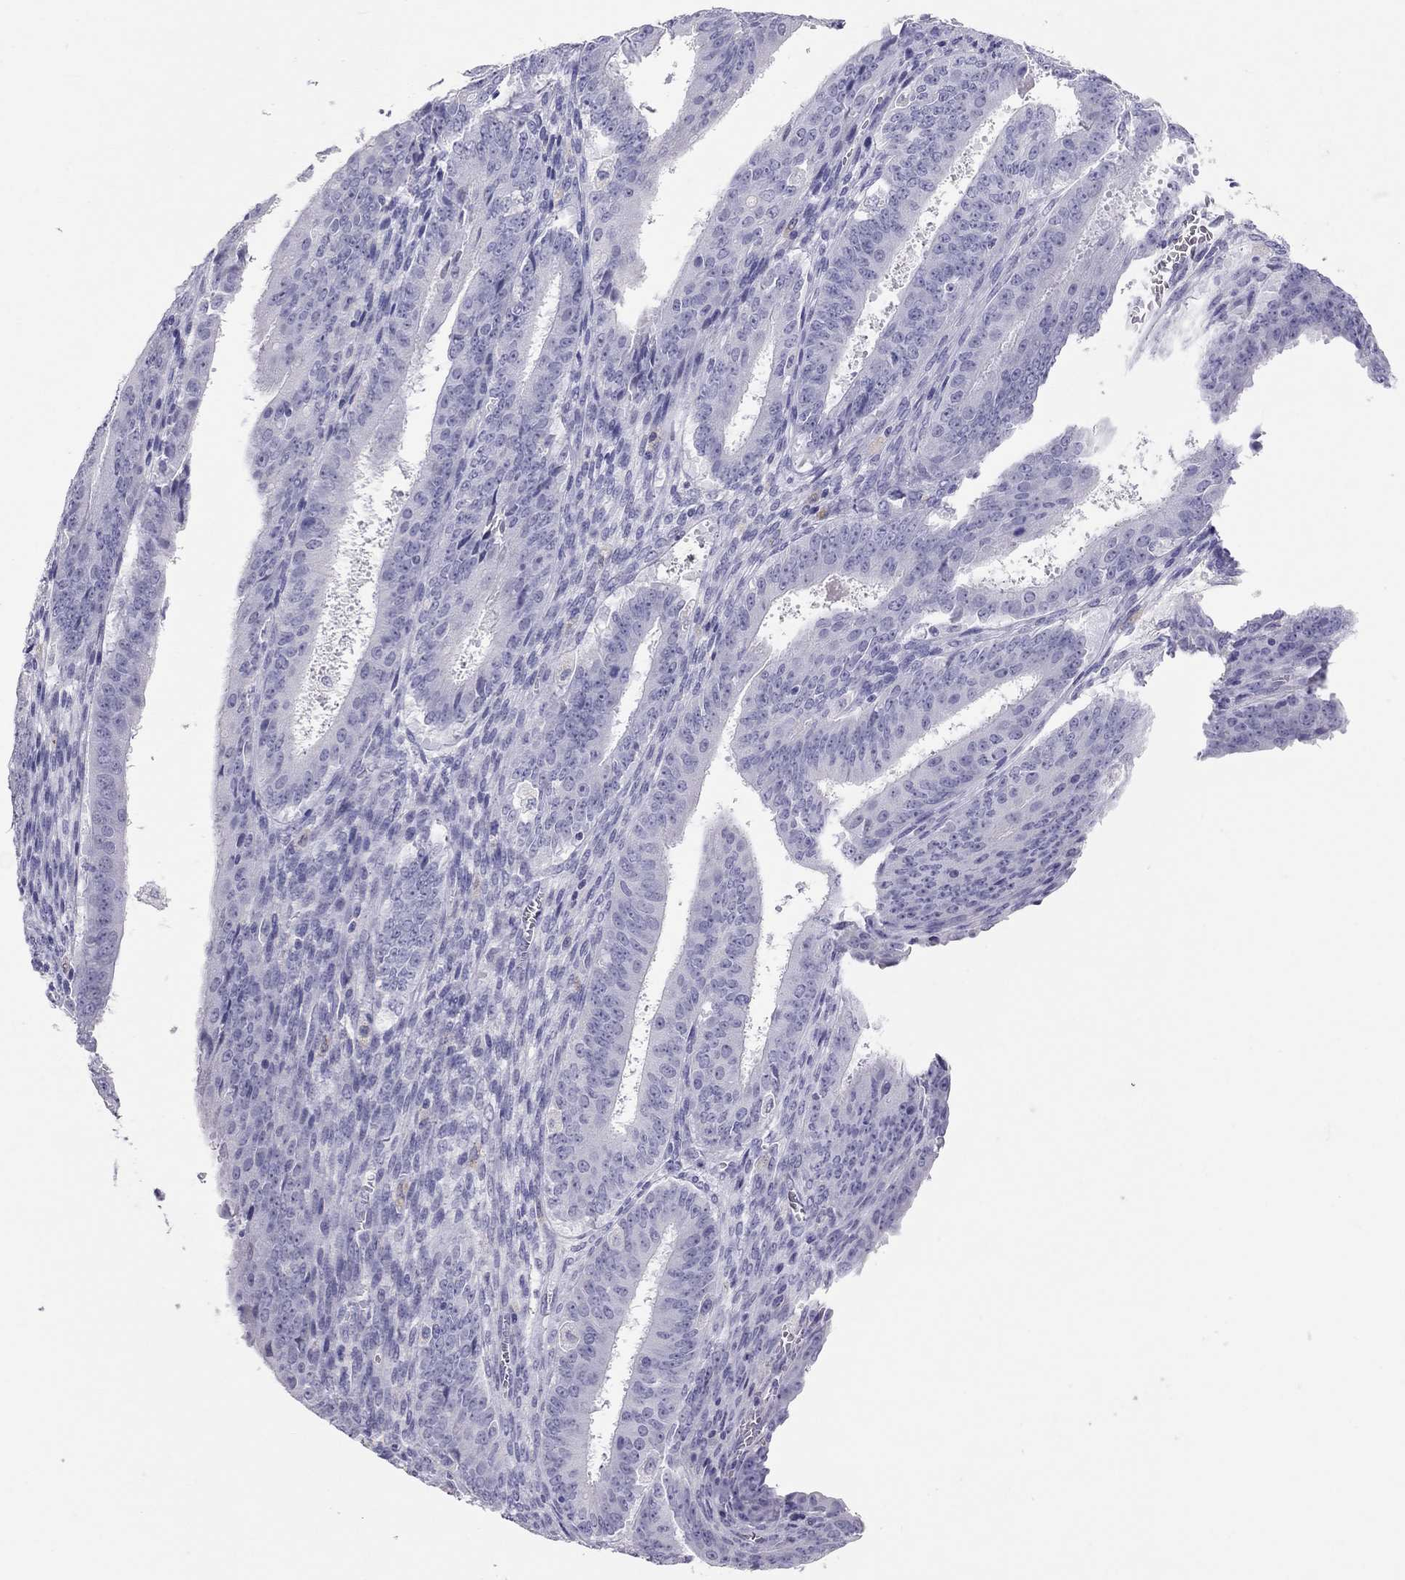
{"staining": {"intensity": "negative", "quantity": "none", "location": "none"}, "tissue": "ovarian cancer", "cell_type": "Tumor cells", "image_type": "cancer", "snomed": [{"axis": "morphology", "description": "Carcinoma, endometroid"}, {"axis": "topography", "description": "Ovary"}], "caption": "Immunohistochemical staining of ovarian endometroid carcinoma shows no significant positivity in tumor cells. Brightfield microscopy of immunohistochemistry (IHC) stained with DAB (brown) and hematoxylin (blue), captured at high magnification.", "gene": "IL17REL", "patient": {"sex": "female", "age": 42}}